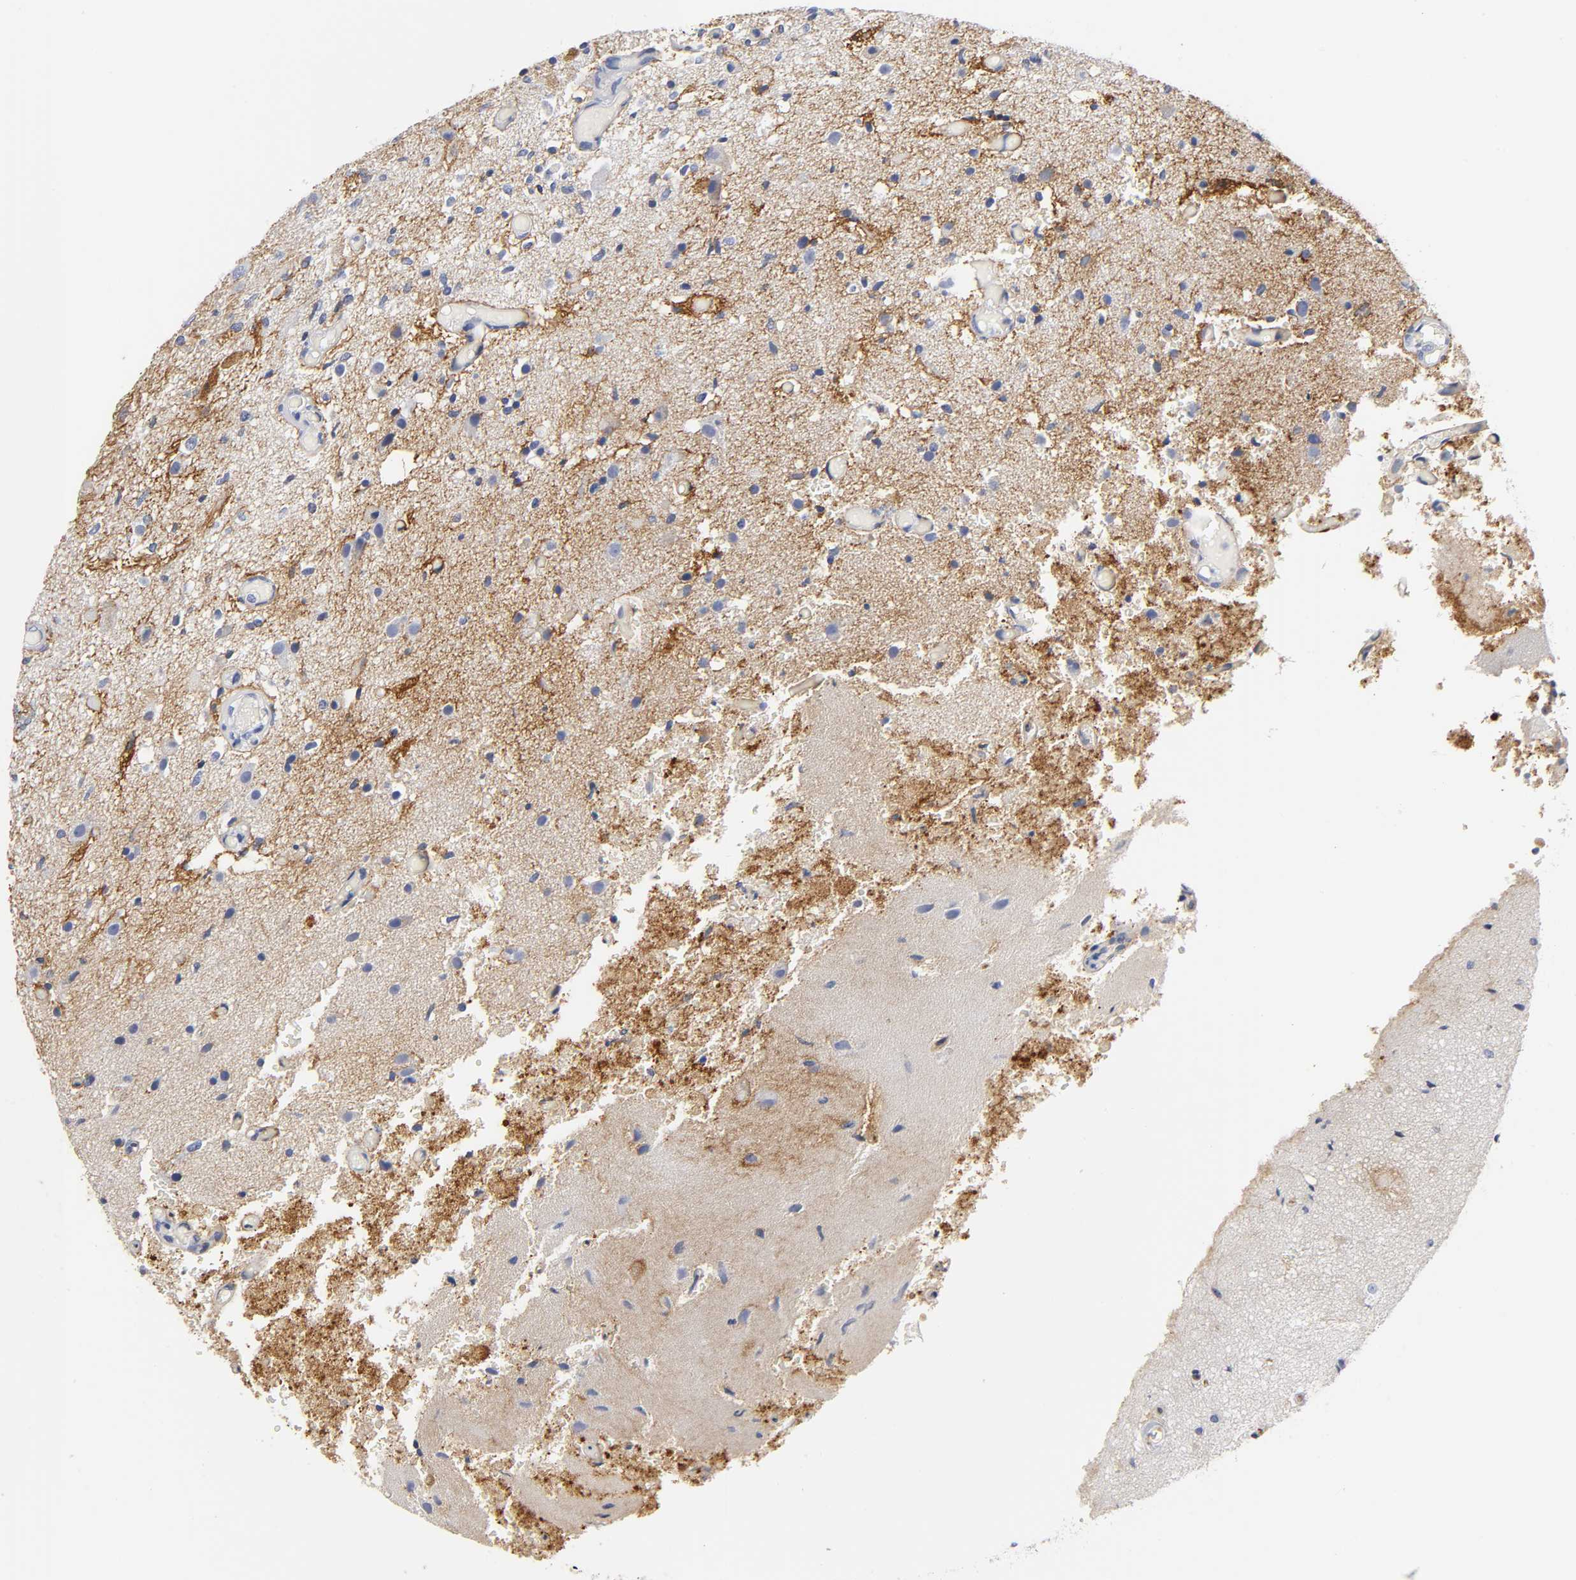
{"staining": {"intensity": "moderate", "quantity": "25%-75%", "location": "cytoplasmic/membranous"}, "tissue": "glioma", "cell_type": "Tumor cells", "image_type": "cancer", "snomed": [{"axis": "morphology", "description": "Normal tissue, NOS"}, {"axis": "morphology", "description": "Glioma, malignant, High grade"}, {"axis": "topography", "description": "Cerebral cortex"}], "caption": "Glioma stained with DAB (3,3'-diaminobenzidine) immunohistochemistry (IHC) demonstrates medium levels of moderate cytoplasmic/membranous staining in about 25%-75% of tumor cells.", "gene": "ICAM1", "patient": {"sex": "male", "age": 77}}